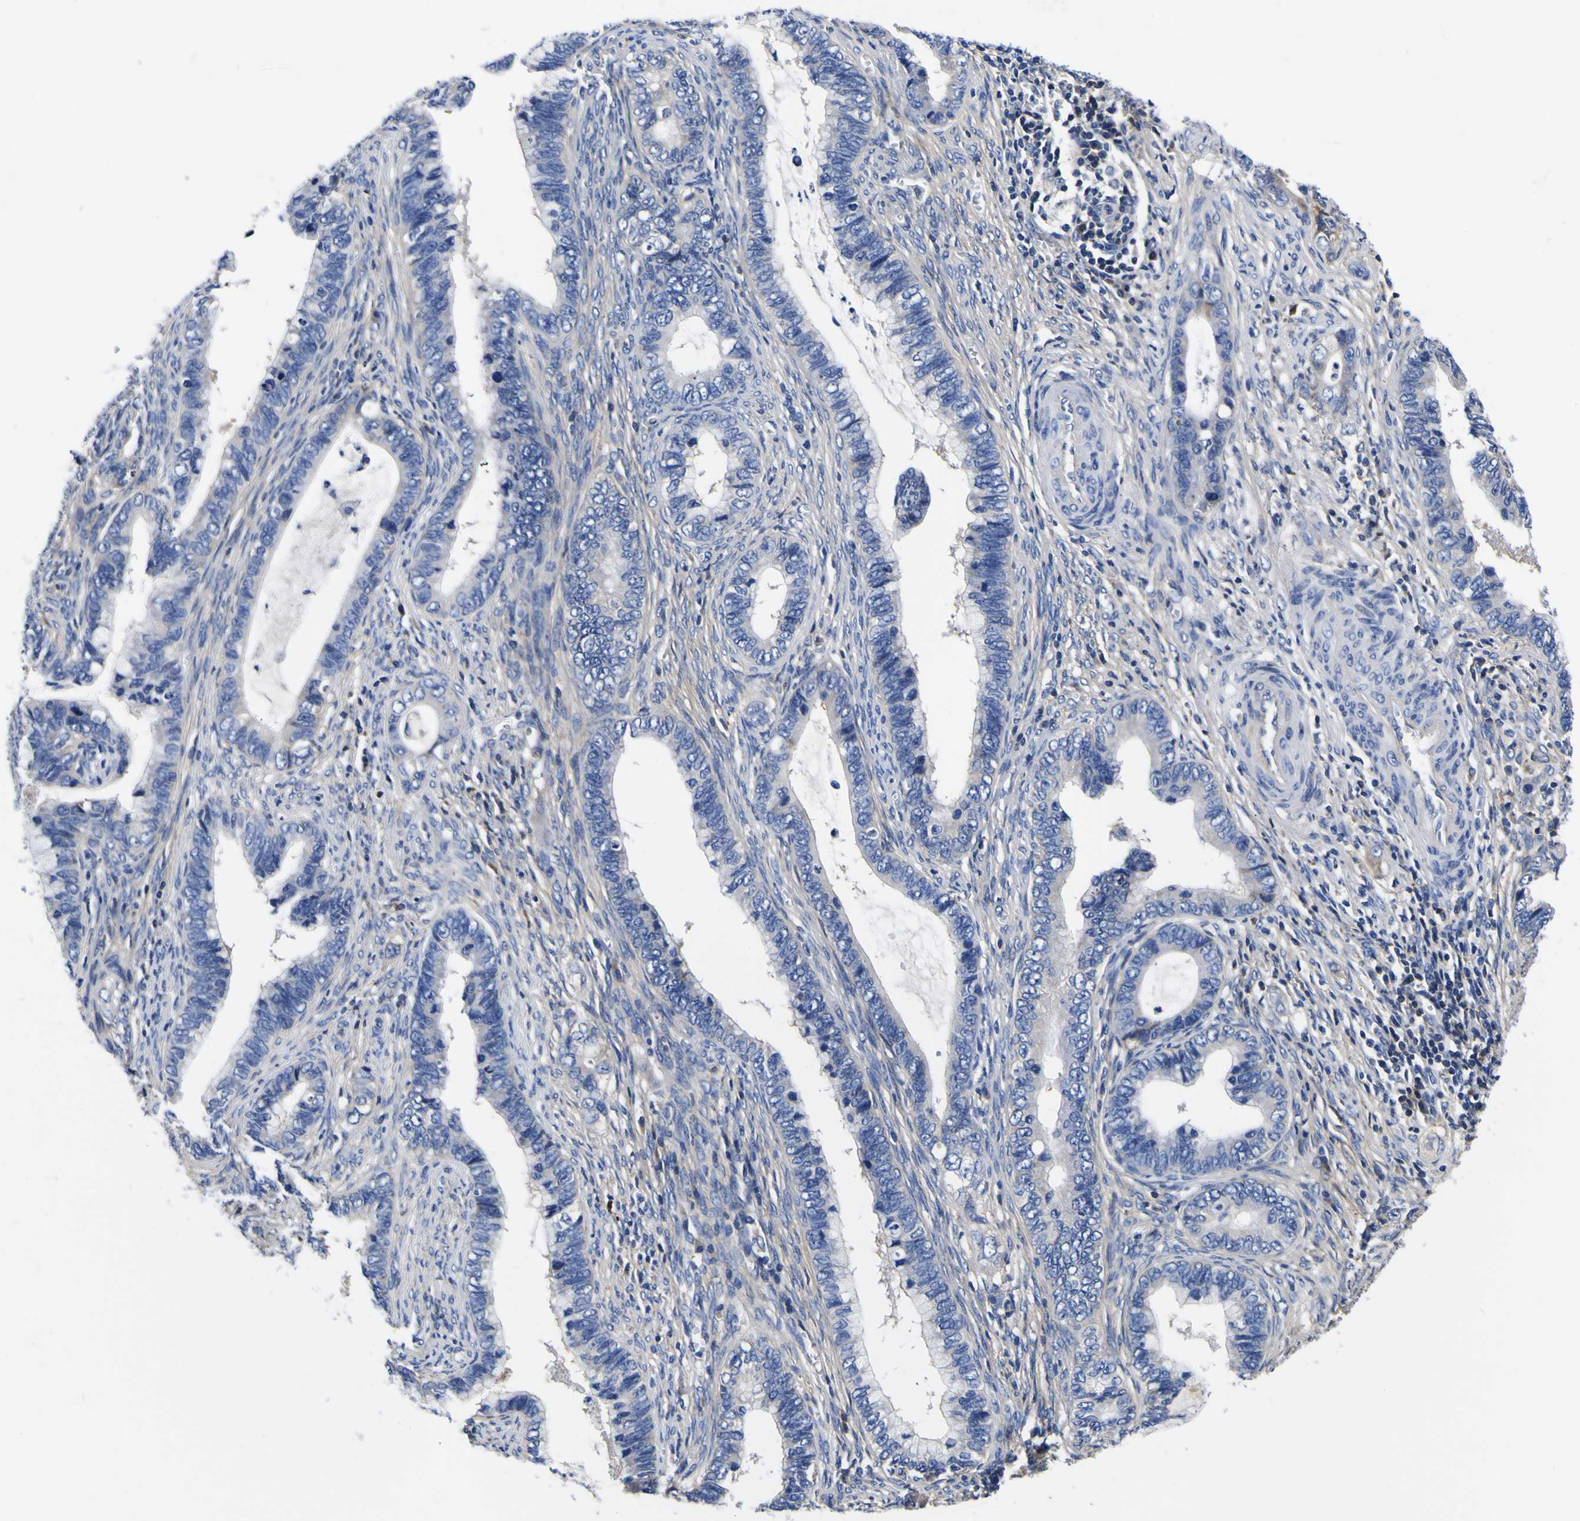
{"staining": {"intensity": "negative", "quantity": "none", "location": "none"}, "tissue": "cervical cancer", "cell_type": "Tumor cells", "image_type": "cancer", "snomed": [{"axis": "morphology", "description": "Adenocarcinoma, NOS"}, {"axis": "topography", "description": "Cervix"}], "caption": "This is a micrograph of immunohistochemistry staining of cervical adenocarcinoma, which shows no positivity in tumor cells. (DAB (3,3'-diaminobenzidine) immunohistochemistry visualized using brightfield microscopy, high magnification).", "gene": "VASN", "patient": {"sex": "female", "age": 44}}